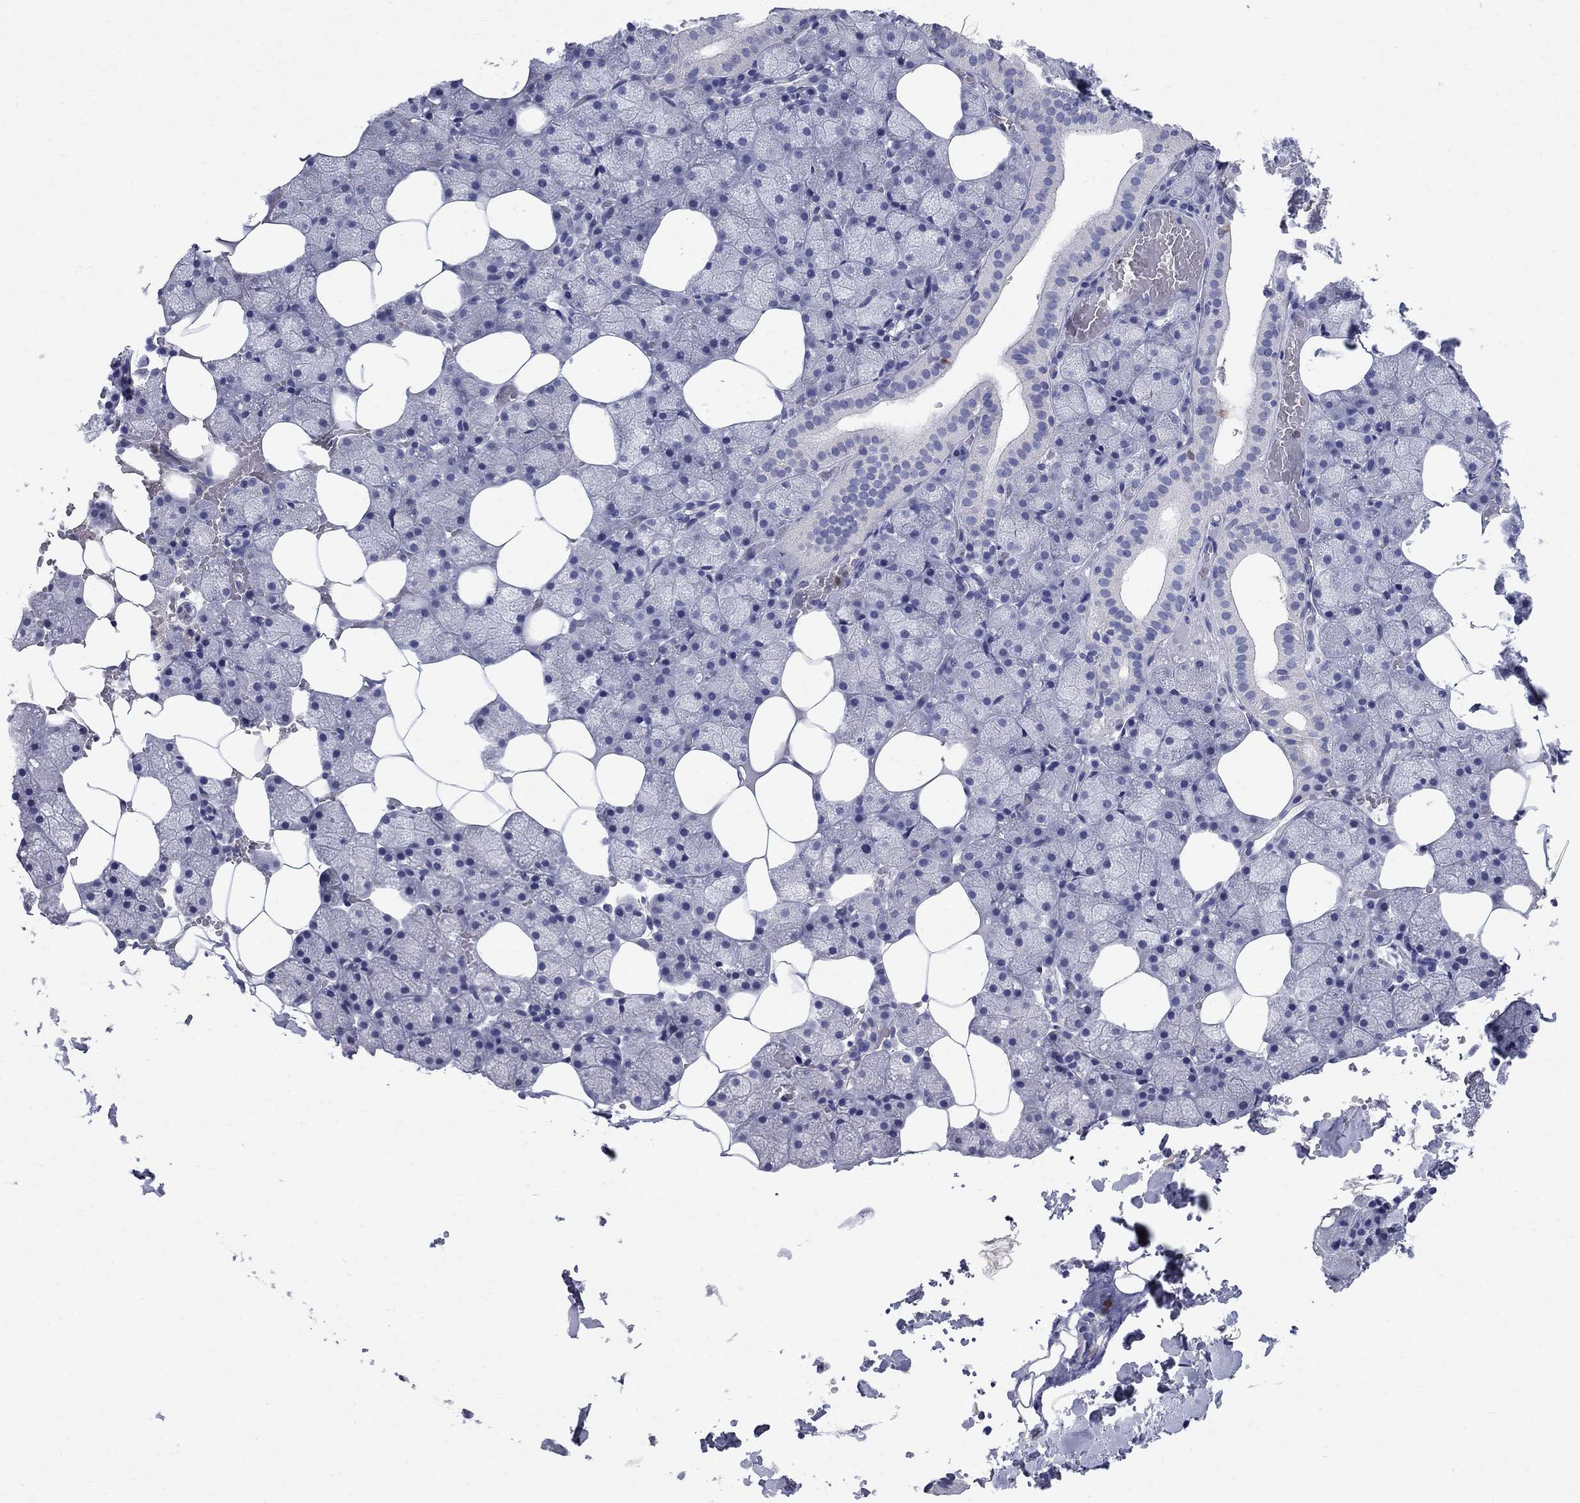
{"staining": {"intensity": "moderate", "quantity": "<25%", "location": "cytoplasmic/membranous"}, "tissue": "salivary gland", "cell_type": "Glandular cells", "image_type": "normal", "snomed": [{"axis": "morphology", "description": "Normal tissue, NOS"}, {"axis": "topography", "description": "Salivary gland"}], "caption": "Immunohistochemical staining of benign human salivary gland shows moderate cytoplasmic/membranous protein expression in approximately <25% of glandular cells.", "gene": "SERPINB2", "patient": {"sex": "male", "age": 38}}